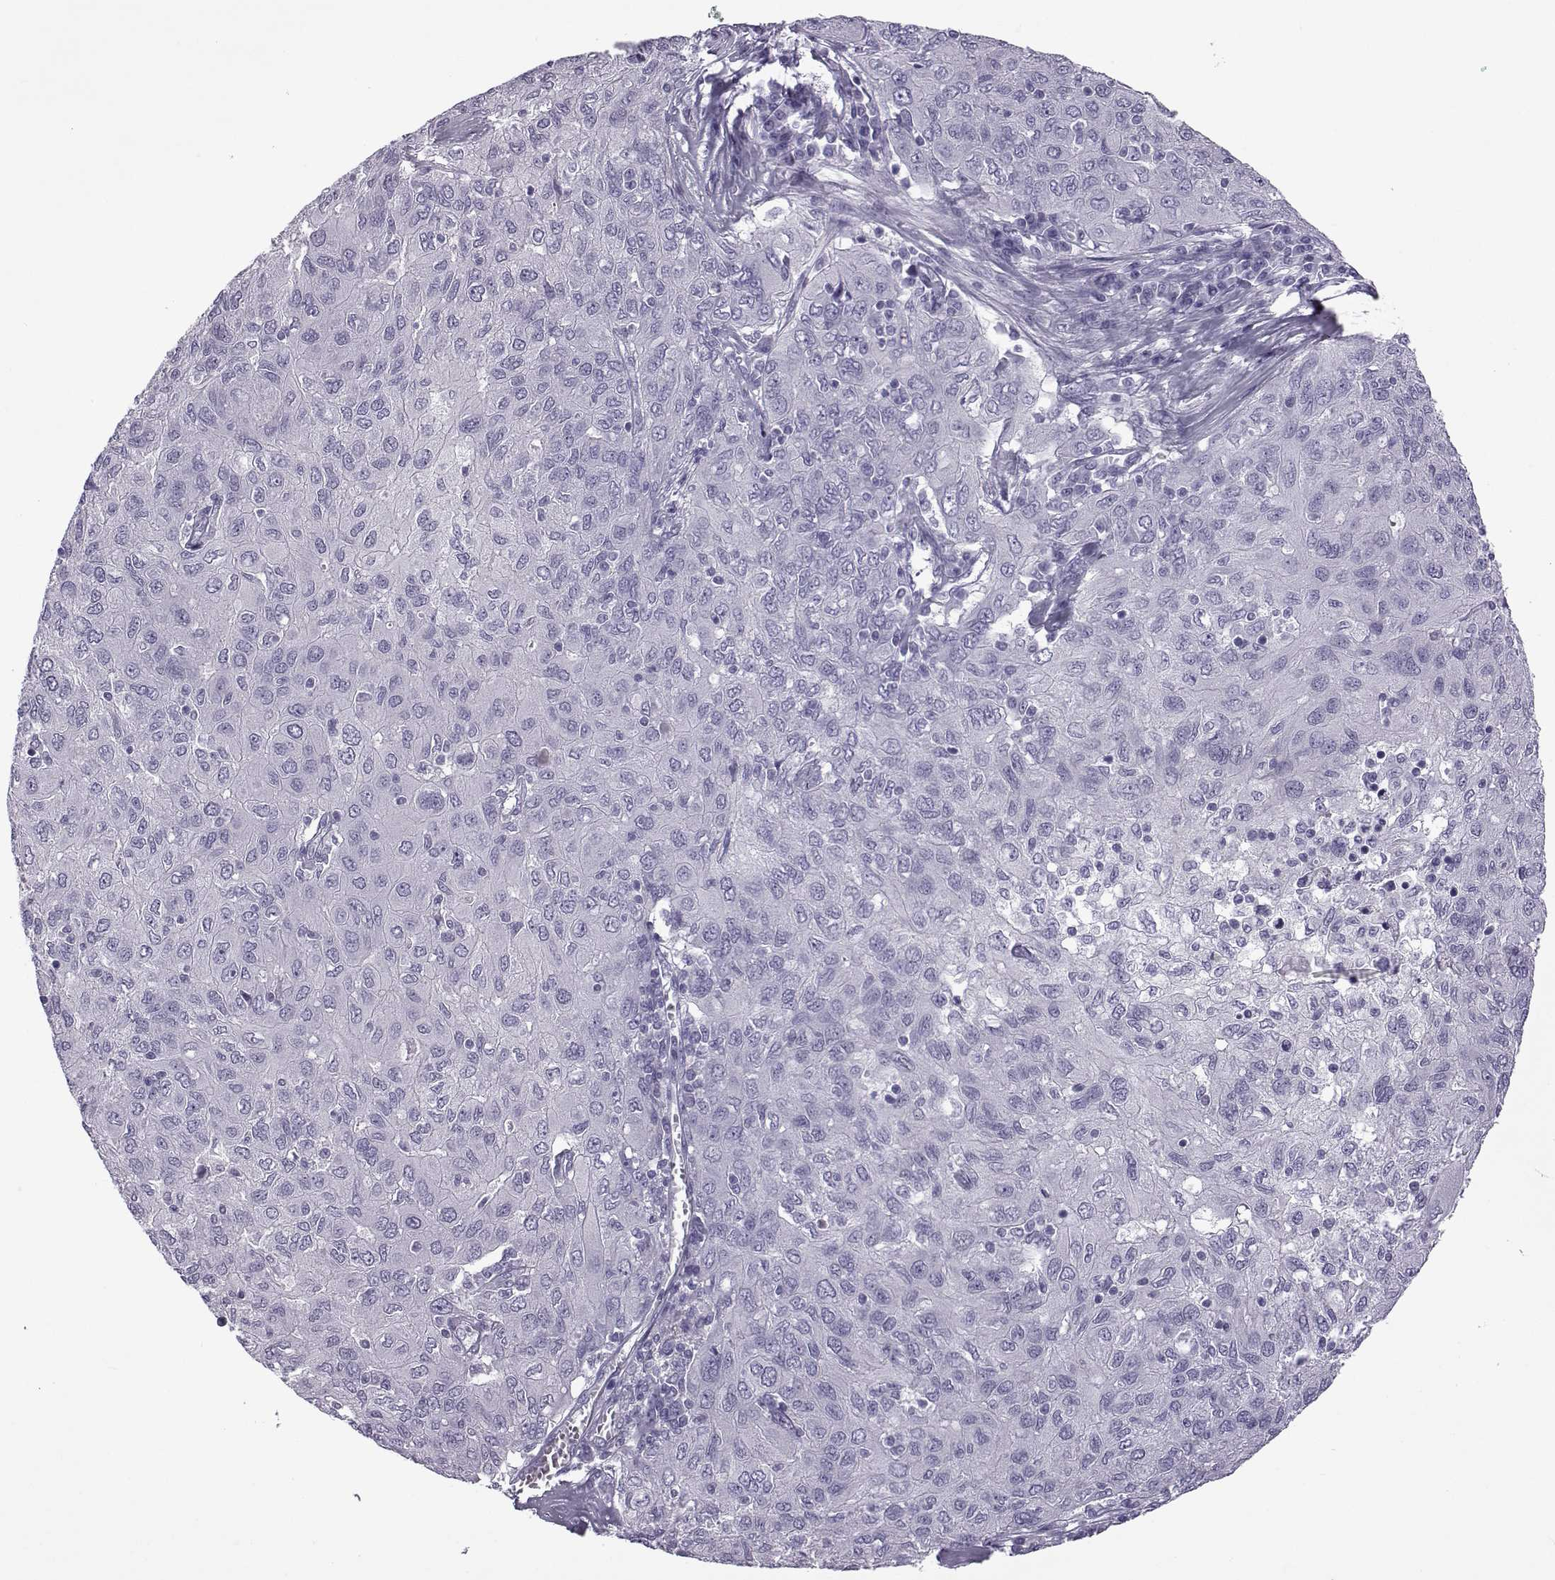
{"staining": {"intensity": "negative", "quantity": "none", "location": "none"}, "tissue": "ovarian cancer", "cell_type": "Tumor cells", "image_type": "cancer", "snomed": [{"axis": "morphology", "description": "Carcinoma, endometroid"}, {"axis": "topography", "description": "Ovary"}], "caption": "The image shows no staining of tumor cells in ovarian cancer (endometroid carcinoma).", "gene": "OIP5", "patient": {"sex": "female", "age": 50}}